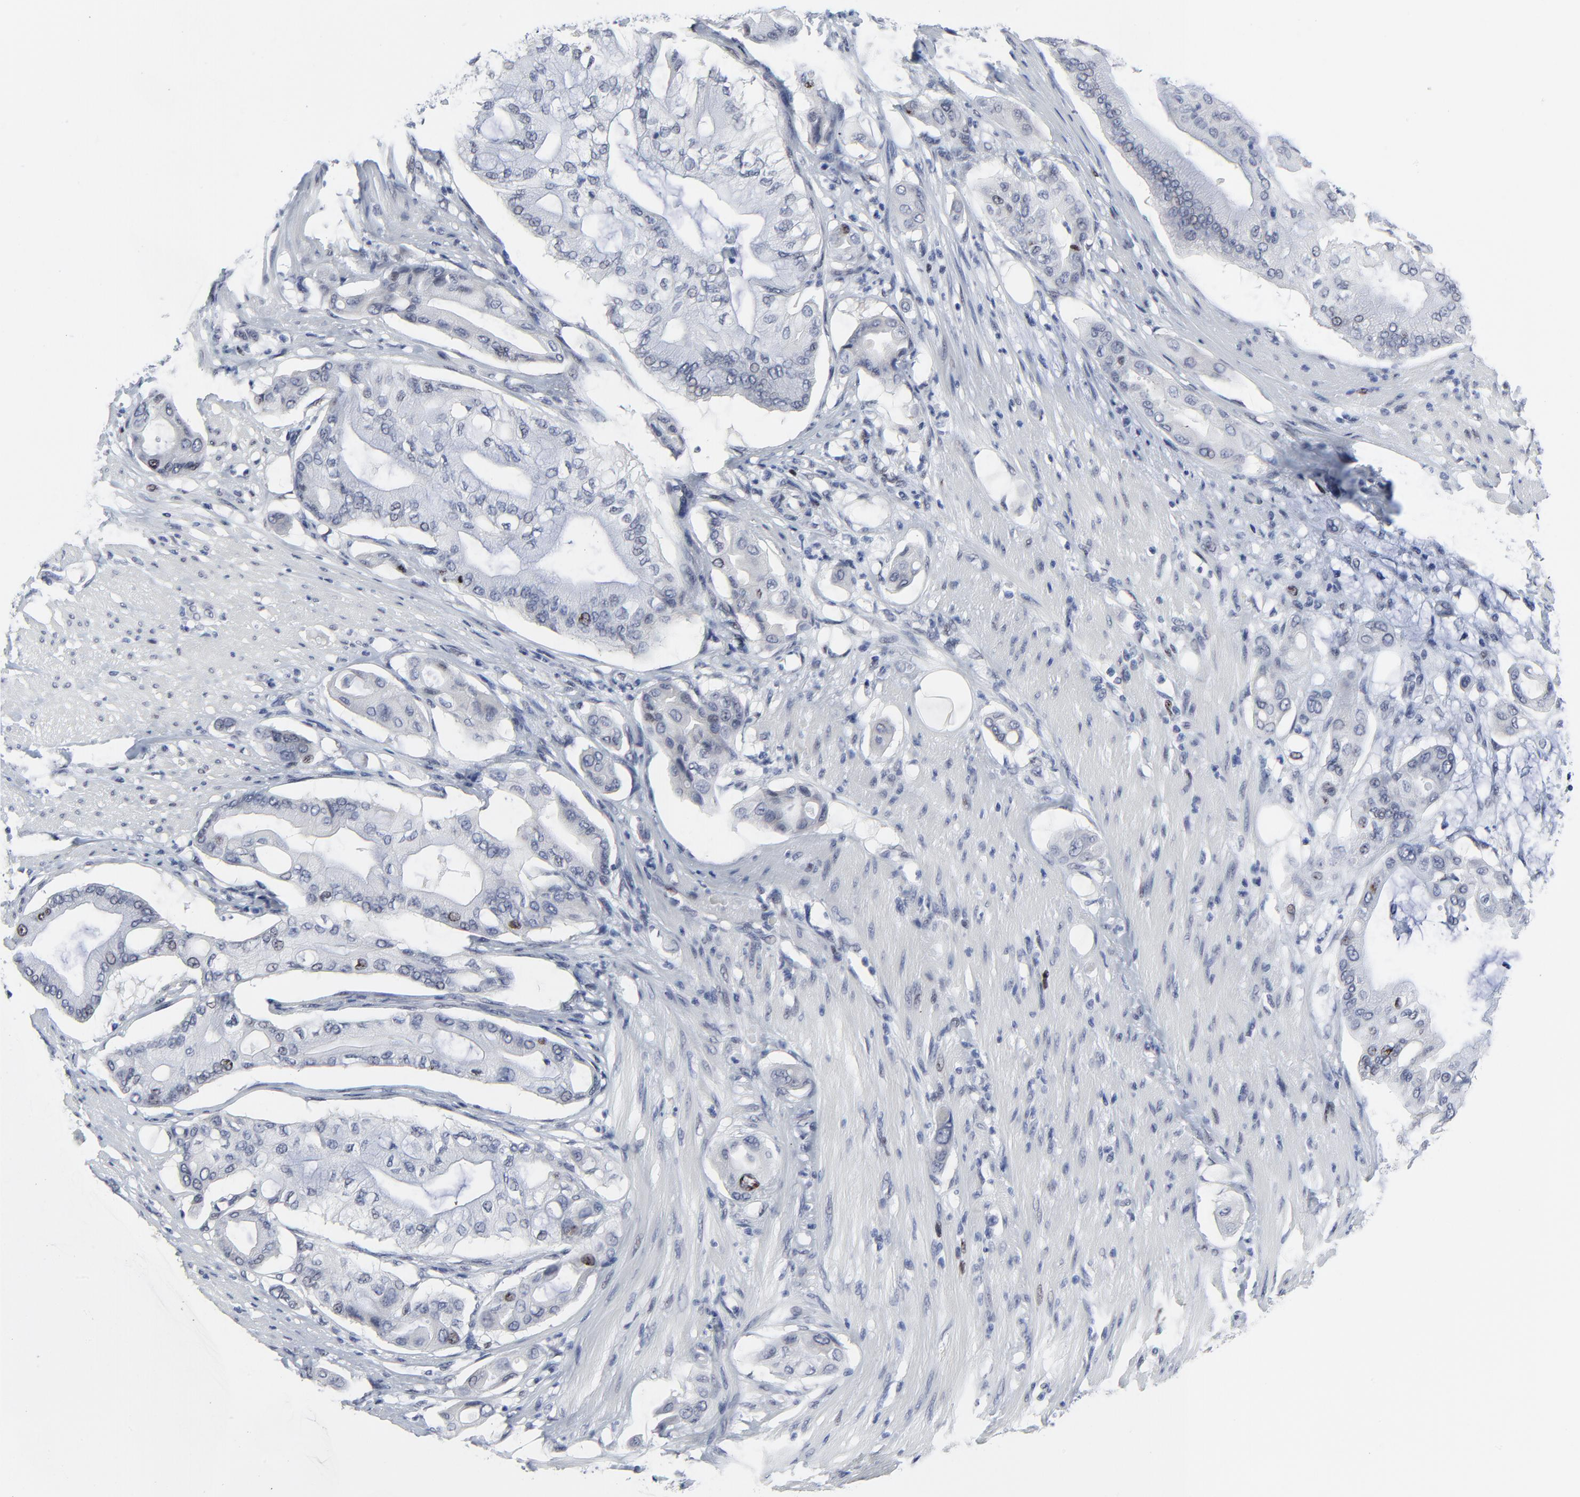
{"staining": {"intensity": "weak", "quantity": "<25%", "location": "nuclear"}, "tissue": "pancreatic cancer", "cell_type": "Tumor cells", "image_type": "cancer", "snomed": [{"axis": "morphology", "description": "Adenocarcinoma, NOS"}, {"axis": "morphology", "description": "Adenocarcinoma, metastatic, NOS"}, {"axis": "topography", "description": "Lymph node"}, {"axis": "topography", "description": "Pancreas"}, {"axis": "topography", "description": "Duodenum"}], "caption": "A high-resolution histopathology image shows IHC staining of pancreatic cancer, which shows no significant positivity in tumor cells.", "gene": "ZNF589", "patient": {"sex": "female", "age": 64}}